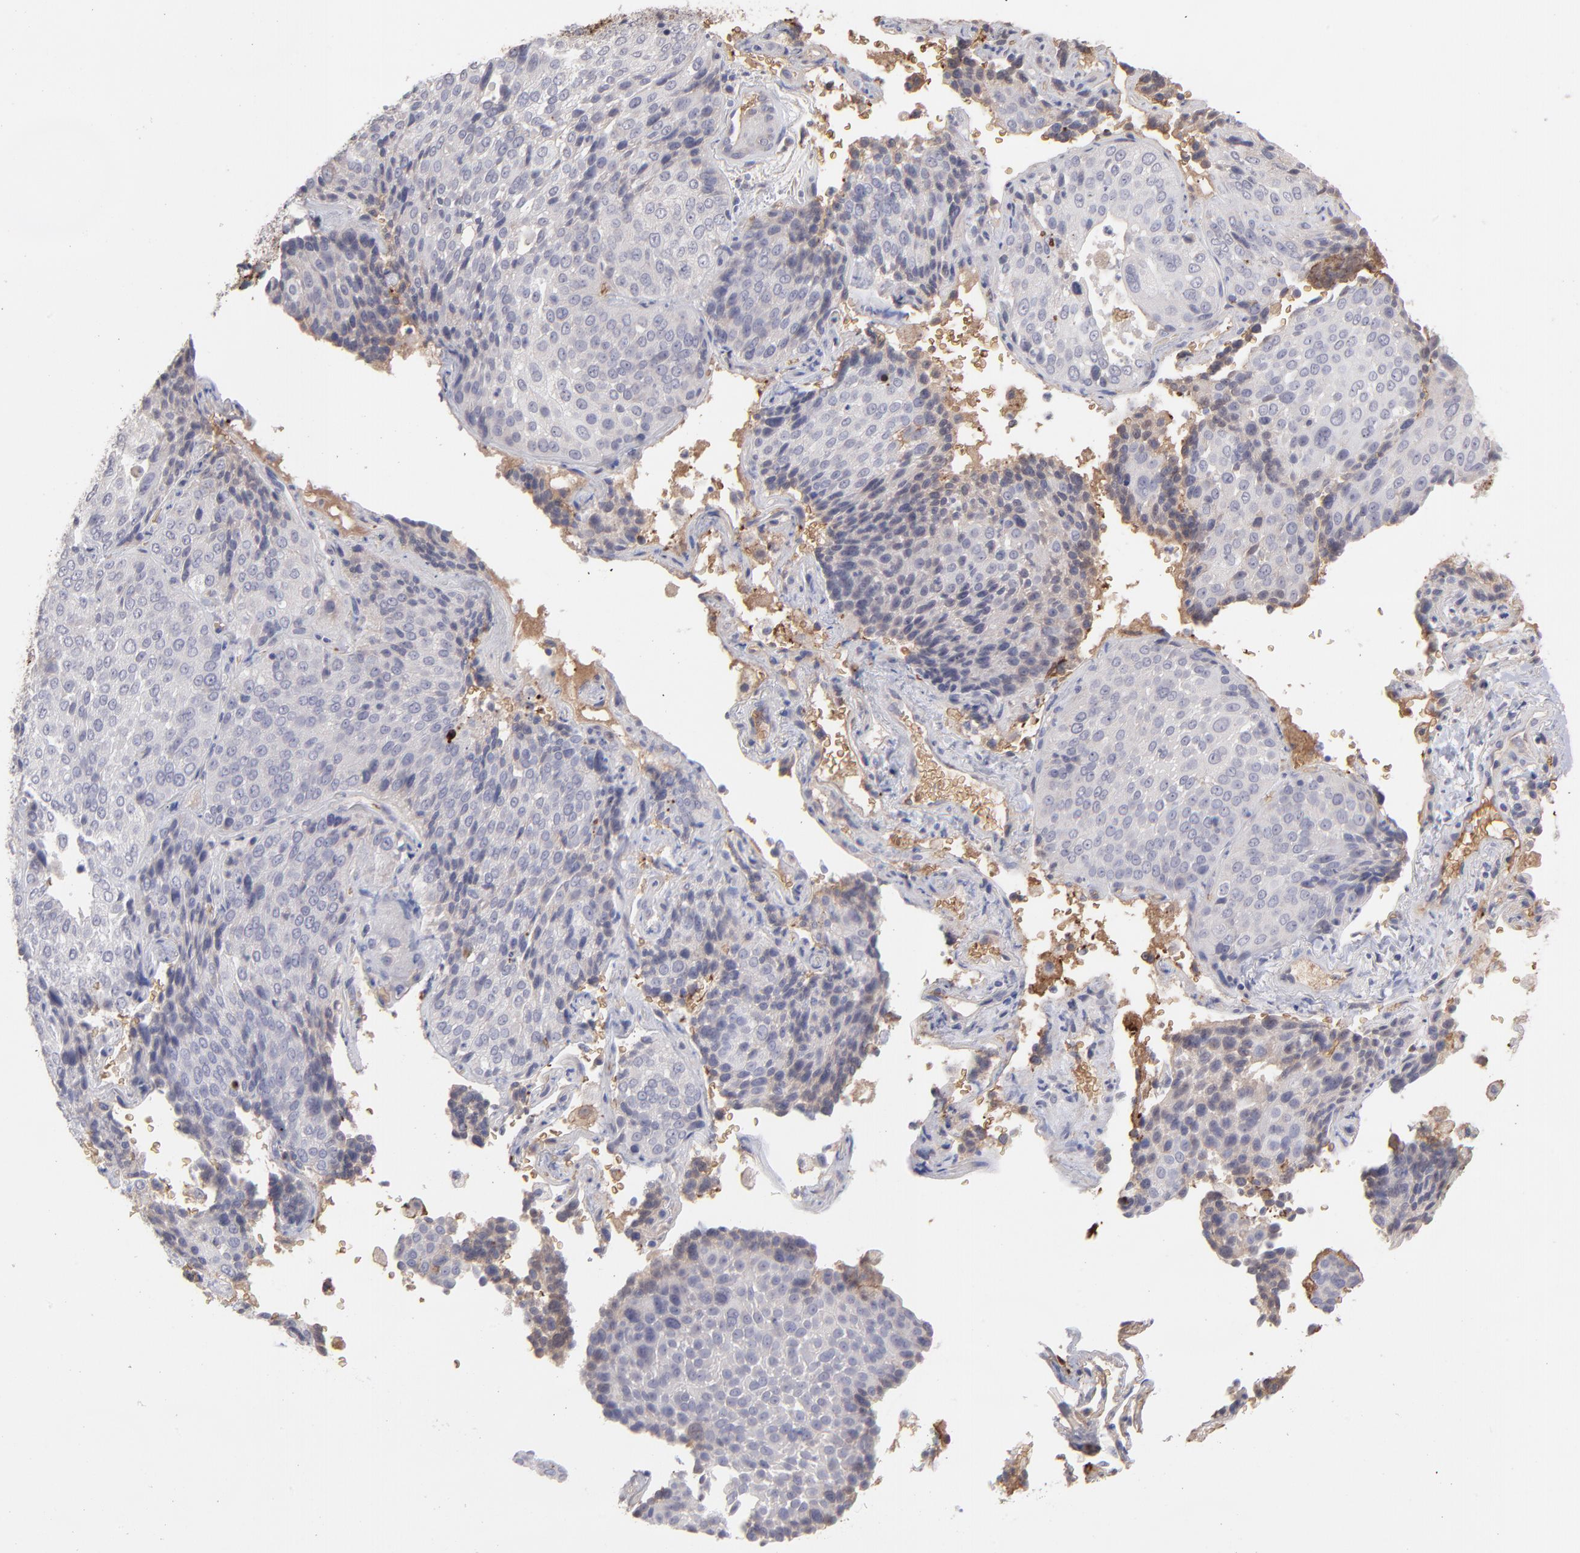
{"staining": {"intensity": "negative", "quantity": "none", "location": "none"}, "tissue": "lung cancer", "cell_type": "Tumor cells", "image_type": "cancer", "snomed": [{"axis": "morphology", "description": "Squamous cell carcinoma, NOS"}, {"axis": "topography", "description": "Lung"}], "caption": "Immunohistochemistry (IHC) image of lung squamous cell carcinoma stained for a protein (brown), which demonstrates no staining in tumor cells.", "gene": "F13B", "patient": {"sex": "male", "age": 54}}